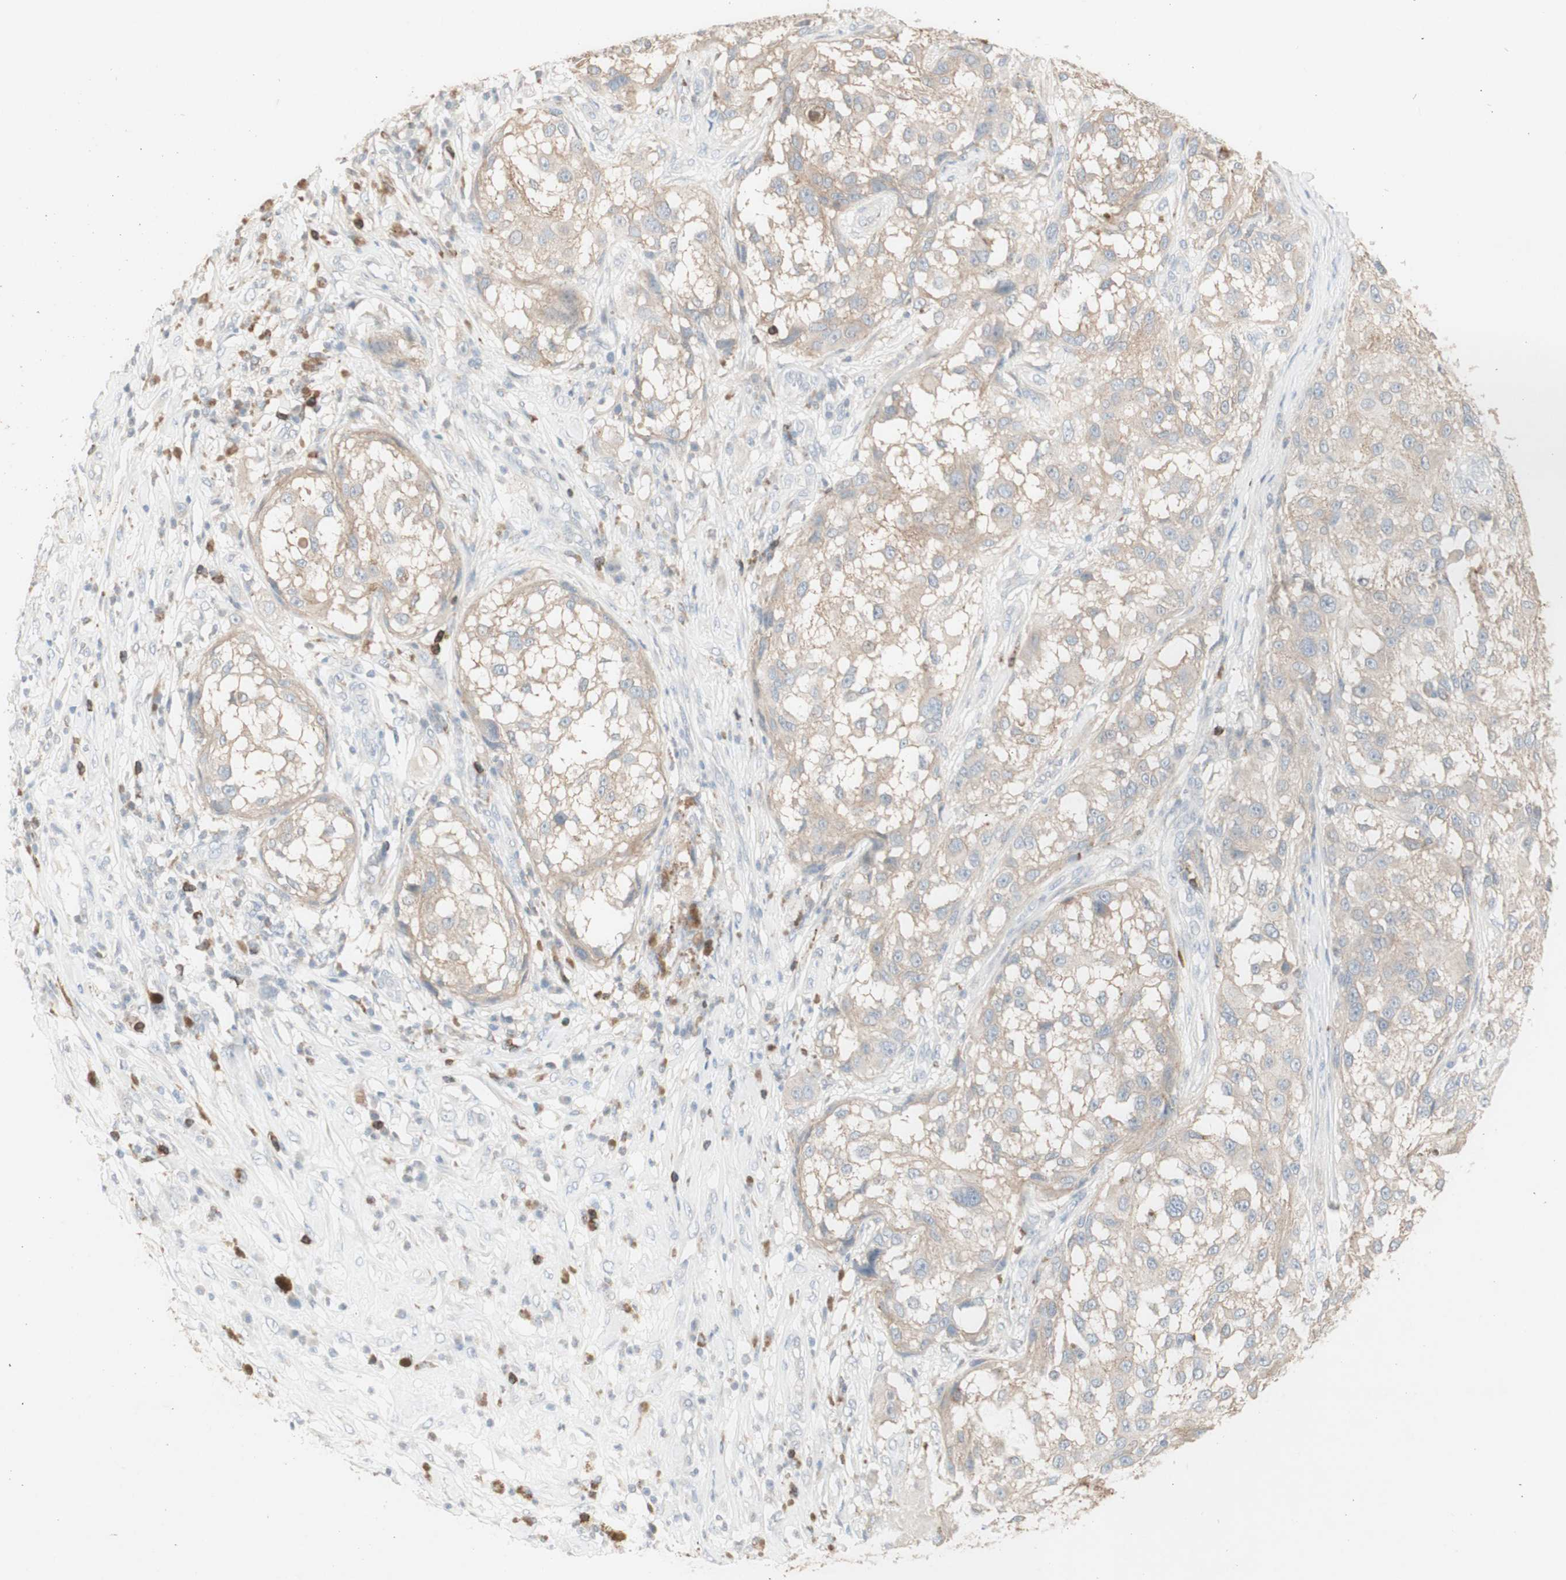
{"staining": {"intensity": "weak", "quantity": "<25%", "location": "cytoplasmic/membranous"}, "tissue": "melanoma", "cell_type": "Tumor cells", "image_type": "cancer", "snomed": [{"axis": "morphology", "description": "Necrosis, NOS"}, {"axis": "morphology", "description": "Malignant melanoma, NOS"}, {"axis": "topography", "description": "Skin"}], "caption": "Immunohistochemical staining of human malignant melanoma demonstrates no significant positivity in tumor cells.", "gene": "ATP6V1B1", "patient": {"sex": "female", "age": 87}}